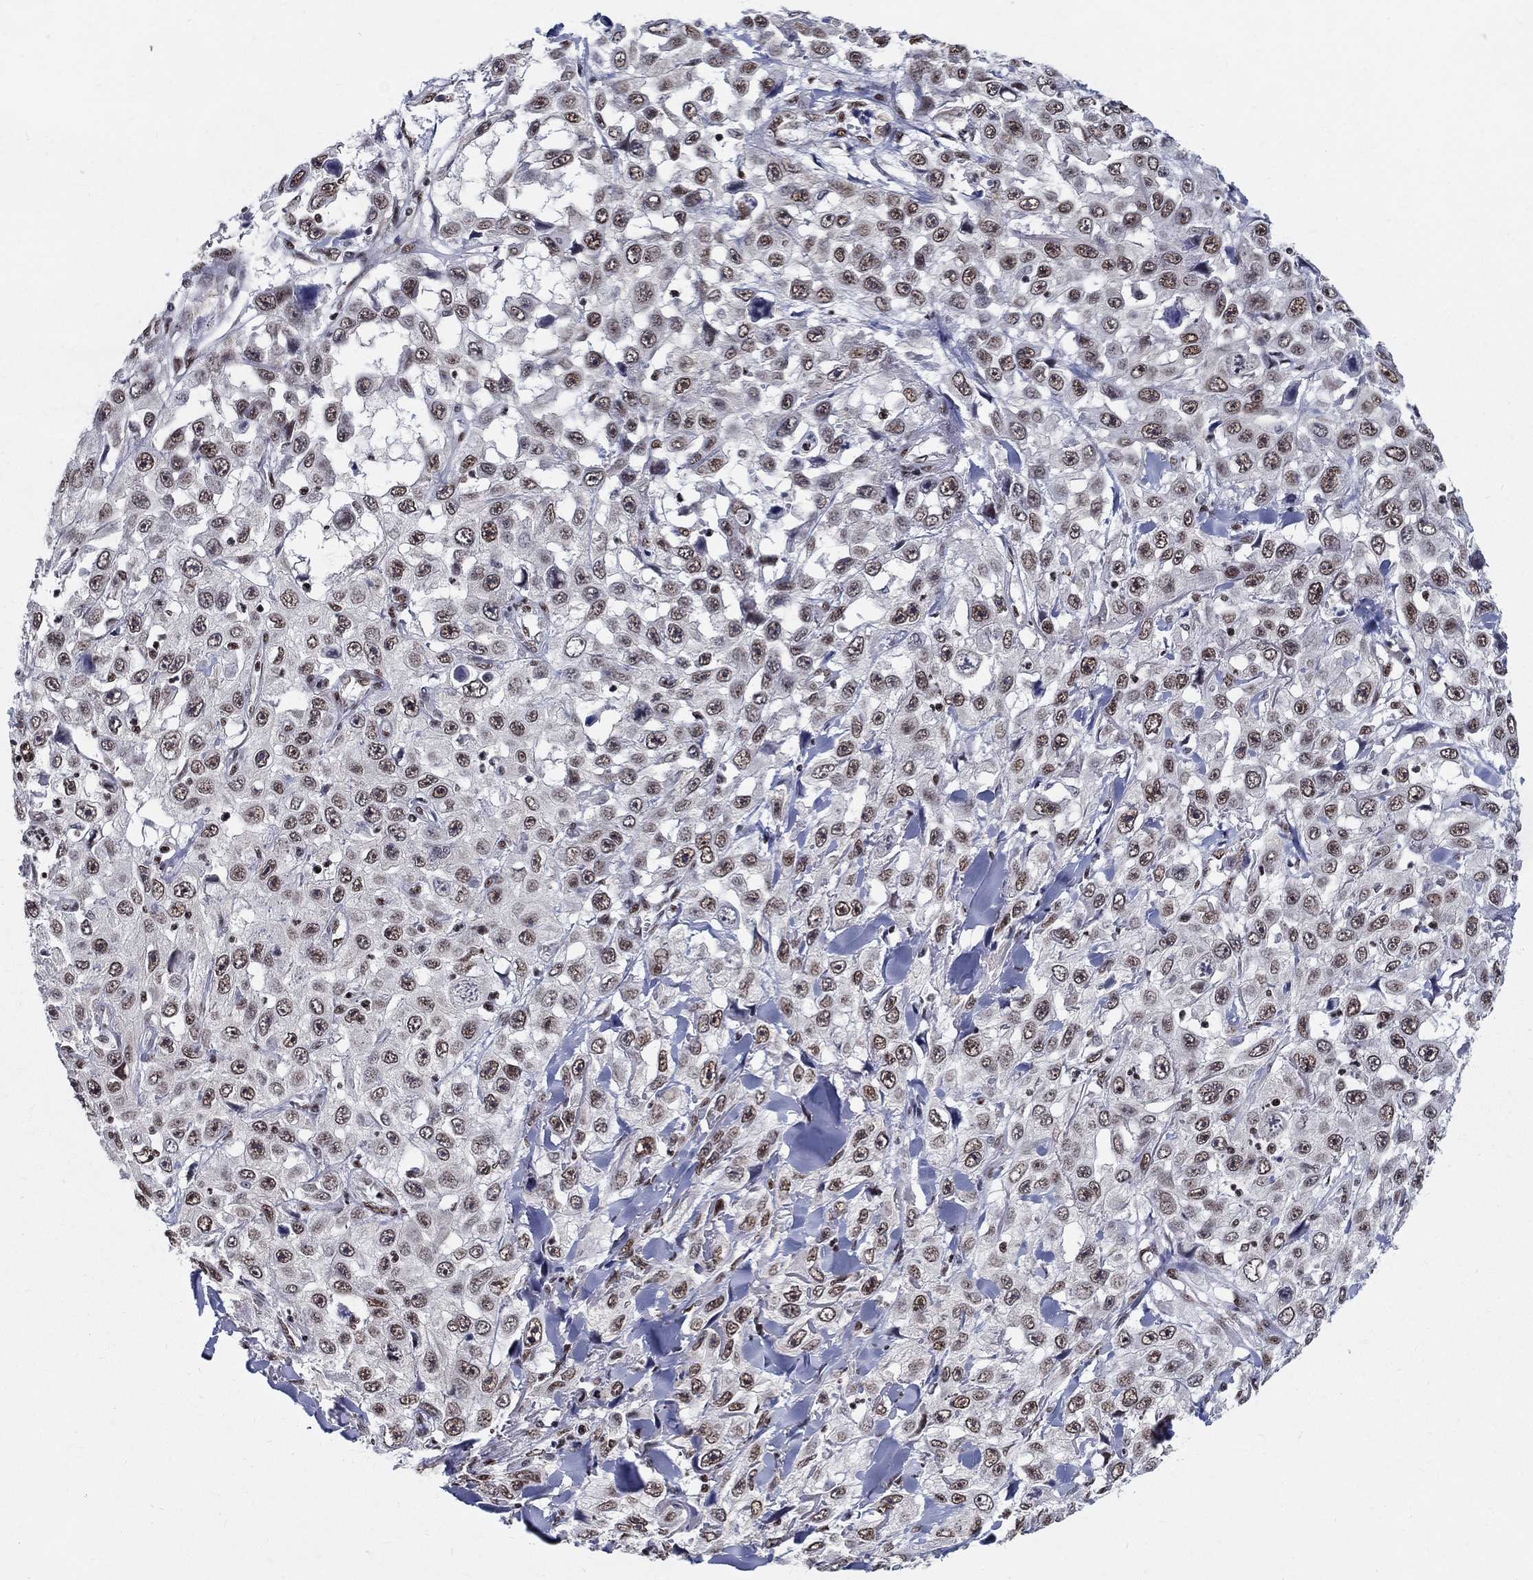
{"staining": {"intensity": "weak", "quantity": ">75%", "location": "nuclear"}, "tissue": "skin cancer", "cell_type": "Tumor cells", "image_type": "cancer", "snomed": [{"axis": "morphology", "description": "Squamous cell carcinoma, NOS"}, {"axis": "topography", "description": "Skin"}], "caption": "Immunohistochemical staining of human skin cancer shows low levels of weak nuclear protein positivity in about >75% of tumor cells.", "gene": "FBXO16", "patient": {"sex": "male", "age": 82}}